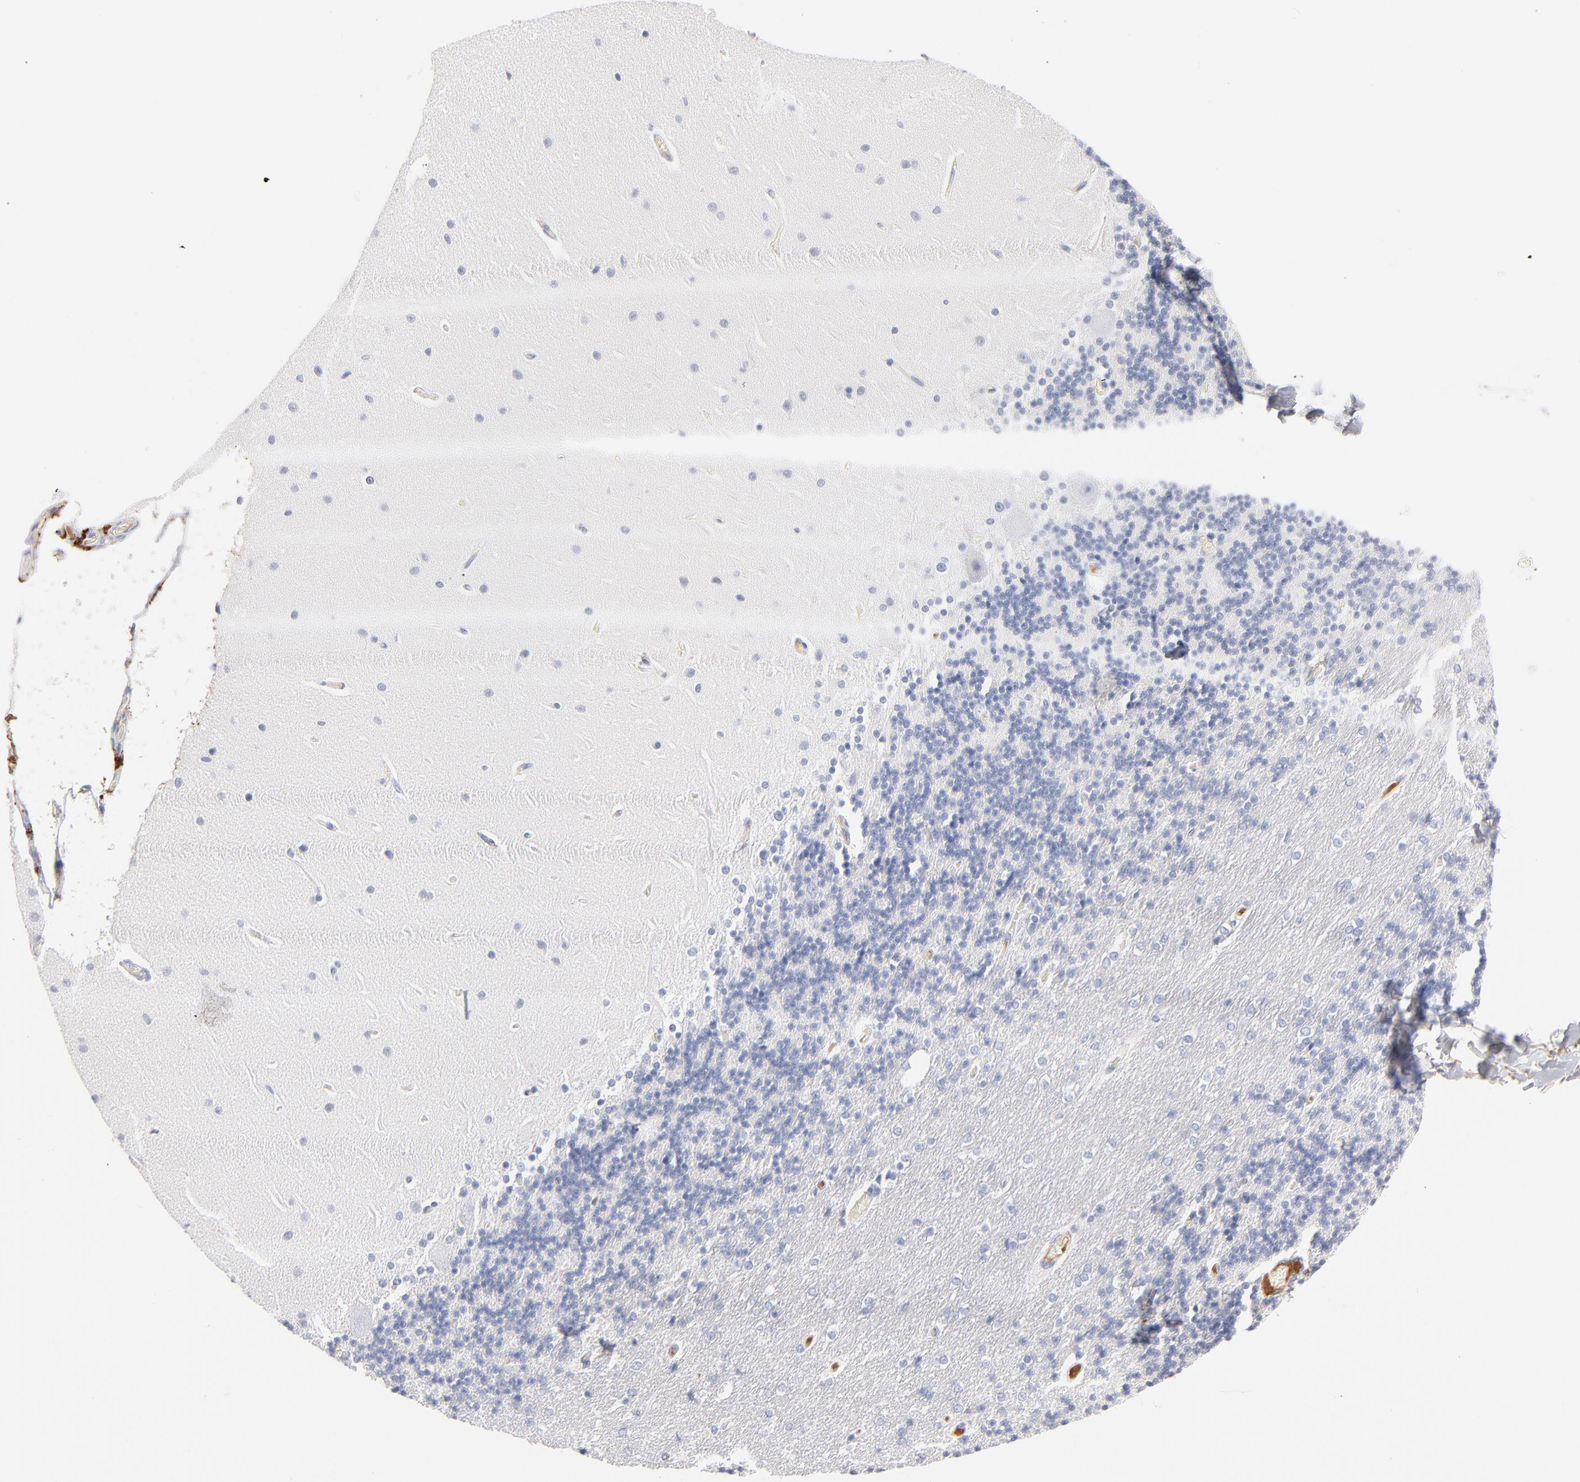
{"staining": {"intensity": "negative", "quantity": "none", "location": "none"}, "tissue": "cerebellum", "cell_type": "Cells in granular layer", "image_type": "normal", "snomed": [{"axis": "morphology", "description": "Normal tissue, NOS"}, {"axis": "topography", "description": "Cerebellum"}], "caption": "IHC micrograph of benign cerebellum: human cerebellum stained with DAB (3,3'-diaminobenzidine) shows no significant protein staining in cells in granular layer.", "gene": "APOH", "patient": {"sex": "female", "age": 54}}